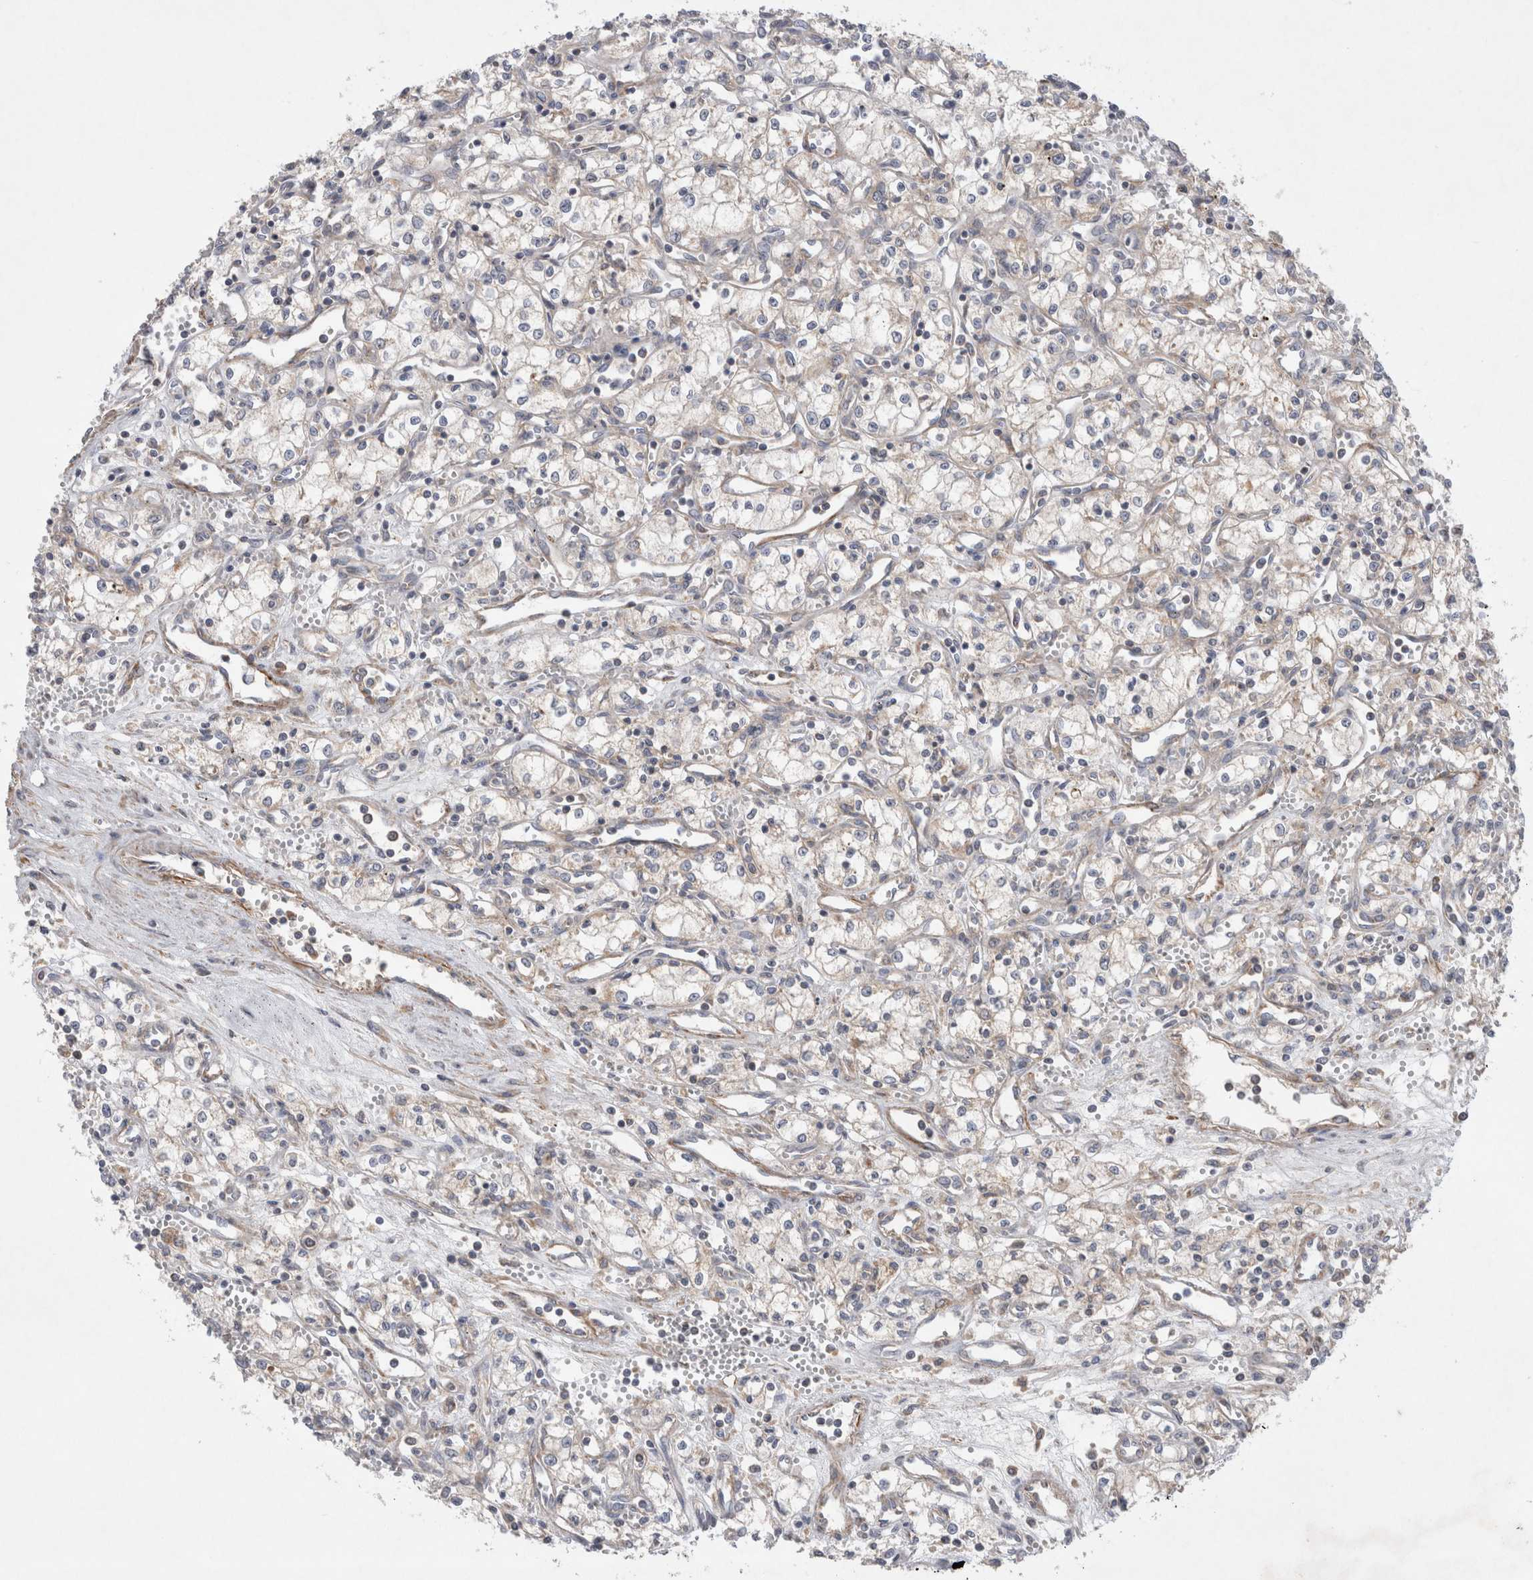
{"staining": {"intensity": "negative", "quantity": "none", "location": "none"}, "tissue": "renal cancer", "cell_type": "Tumor cells", "image_type": "cancer", "snomed": [{"axis": "morphology", "description": "Adenocarcinoma, NOS"}, {"axis": "topography", "description": "Kidney"}], "caption": "Renal adenocarcinoma stained for a protein using immunohistochemistry displays no expression tumor cells.", "gene": "MRPS28", "patient": {"sex": "male", "age": 59}}